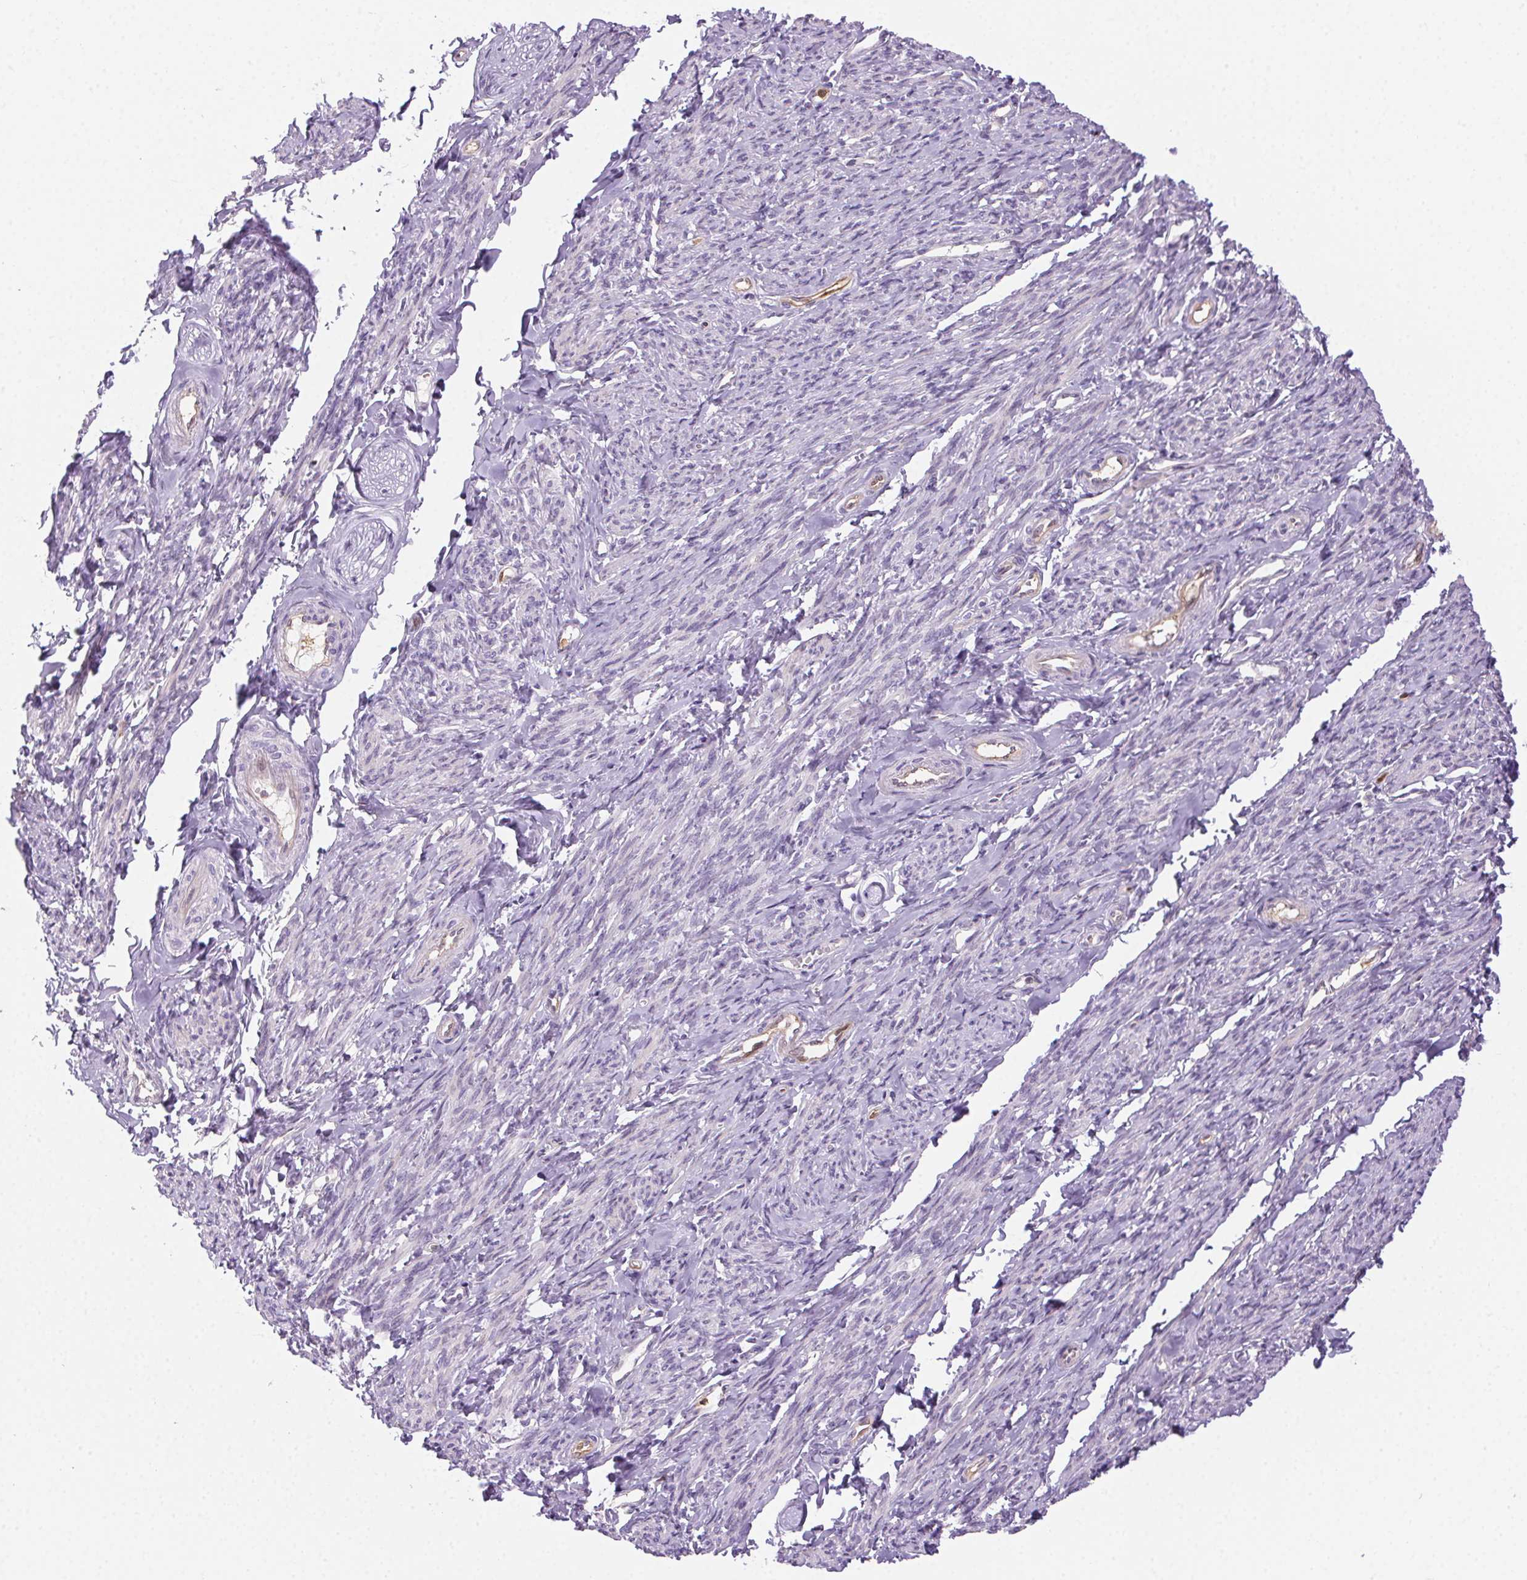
{"staining": {"intensity": "negative", "quantity": "none", "location": "none"}, "tissue": "smooth muscle", "cell_type": "Smooth muscle cells", "image_type": "normal", "snomed": [{"axis": "morphology", "description": "Normal tissue, NOS"}, {"axis": "topography", "description": "Smooth muscle"}], "caption": "Immunohistochemistry (IHC) photomicrograph of unremarkable smooth muscle: human smooth muscle stained with DAB reveals no significant protein staining in smooth muscle cells. The staining was performed using DAB (3,3'-diaminobenzidine) to visualize the protein expression in brown, while the nuclei were stained in blue with hematoxylin (Magnification: 20x).", "gene": "TMEM45A", "patient": {"sex": "female", "age": 65}}